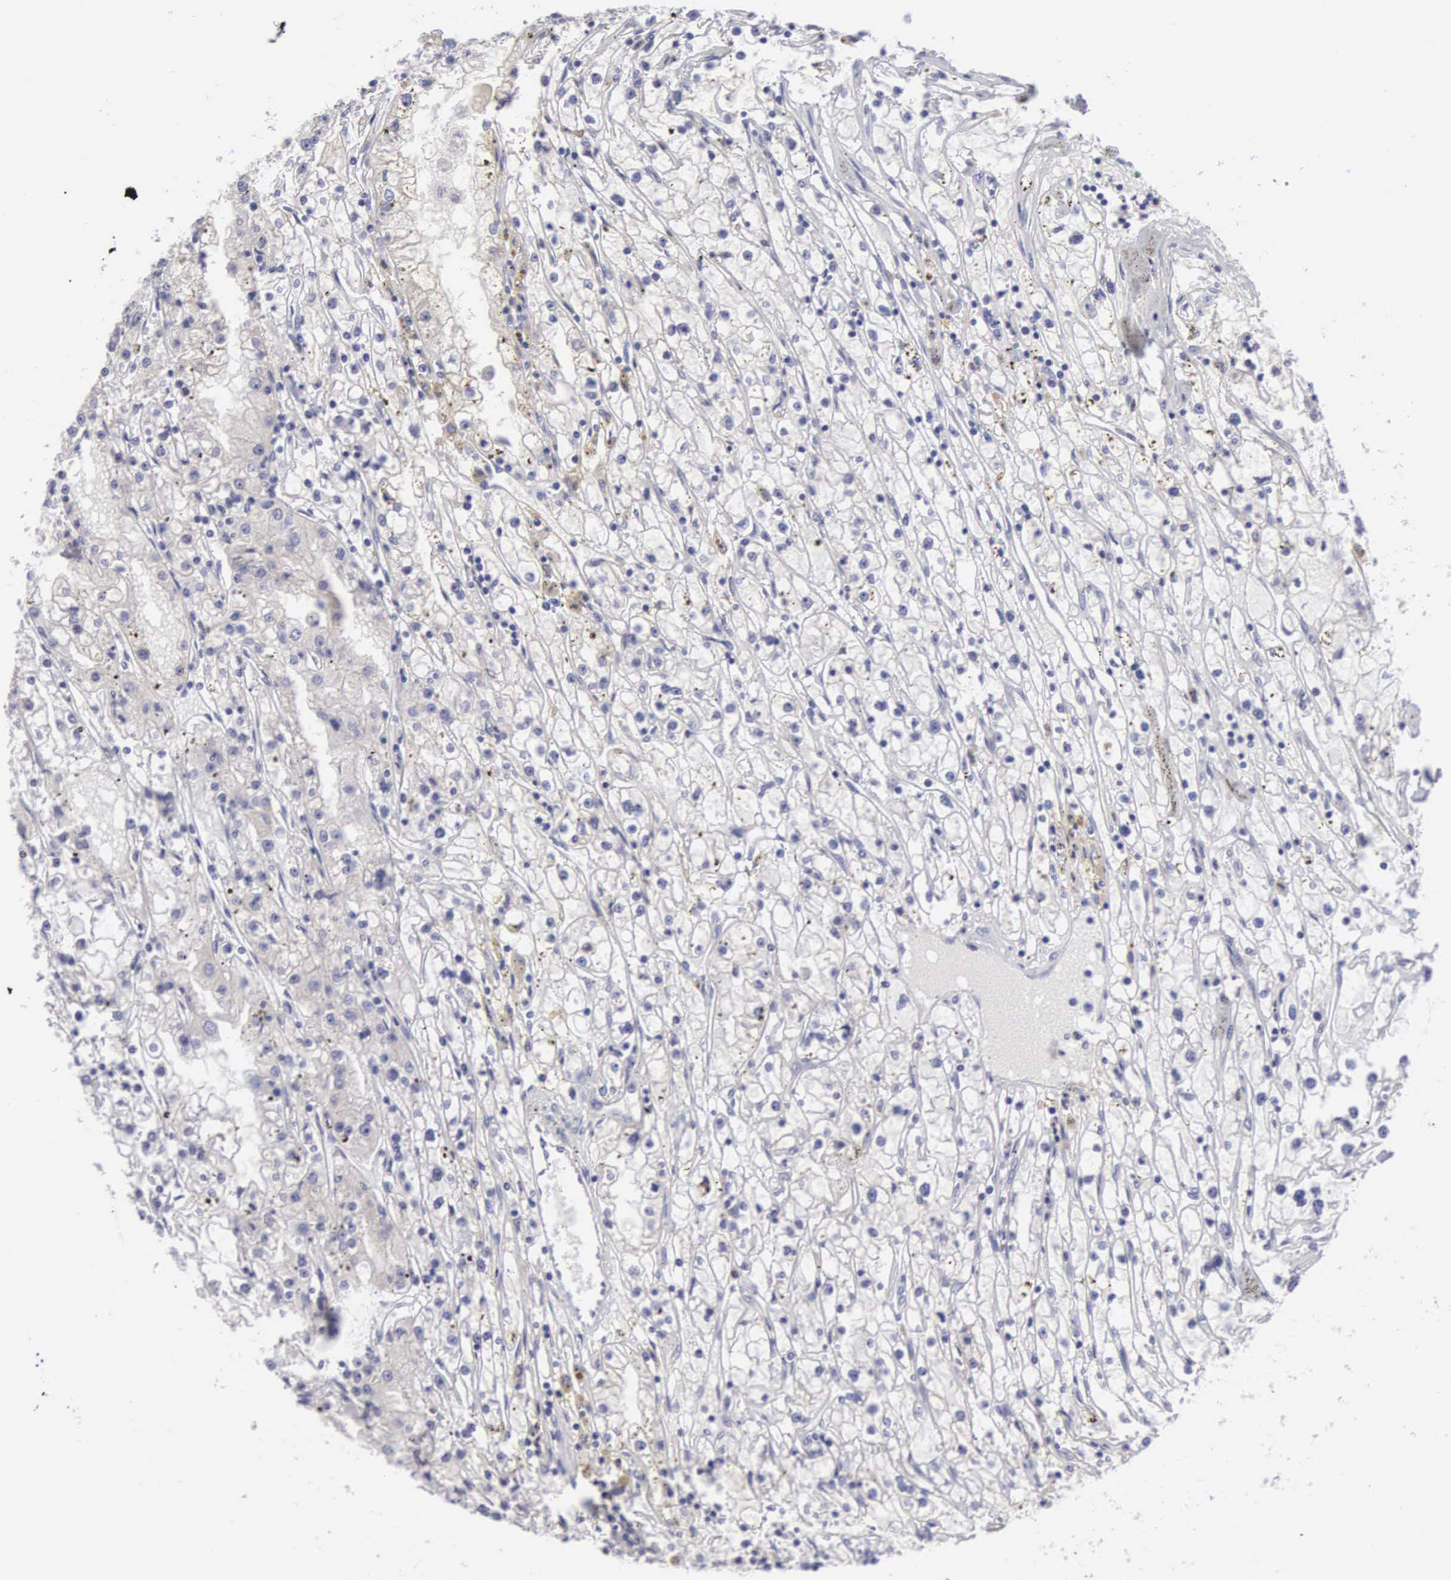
{"staining": {"intensity": "negative", "quantity": "none", "location": "none"}, "tissue": "renal cancer", "cell_type": "Tumor cells", "image_type": "cancer", "snomed": [{"axis": "morphology", "description": "Adenocarcinoma, NOS"}, {"axis": "topography", "description": "Kidney"}], "caption": "Tumor cells are negative for brown protein staining in renal cancer. (DAB (3,3'-diaminobenzidine) IHC with hematoxylin counter stain).", "gene": "SLITRK4", "patient": {"sex": "male", "age": 56}}